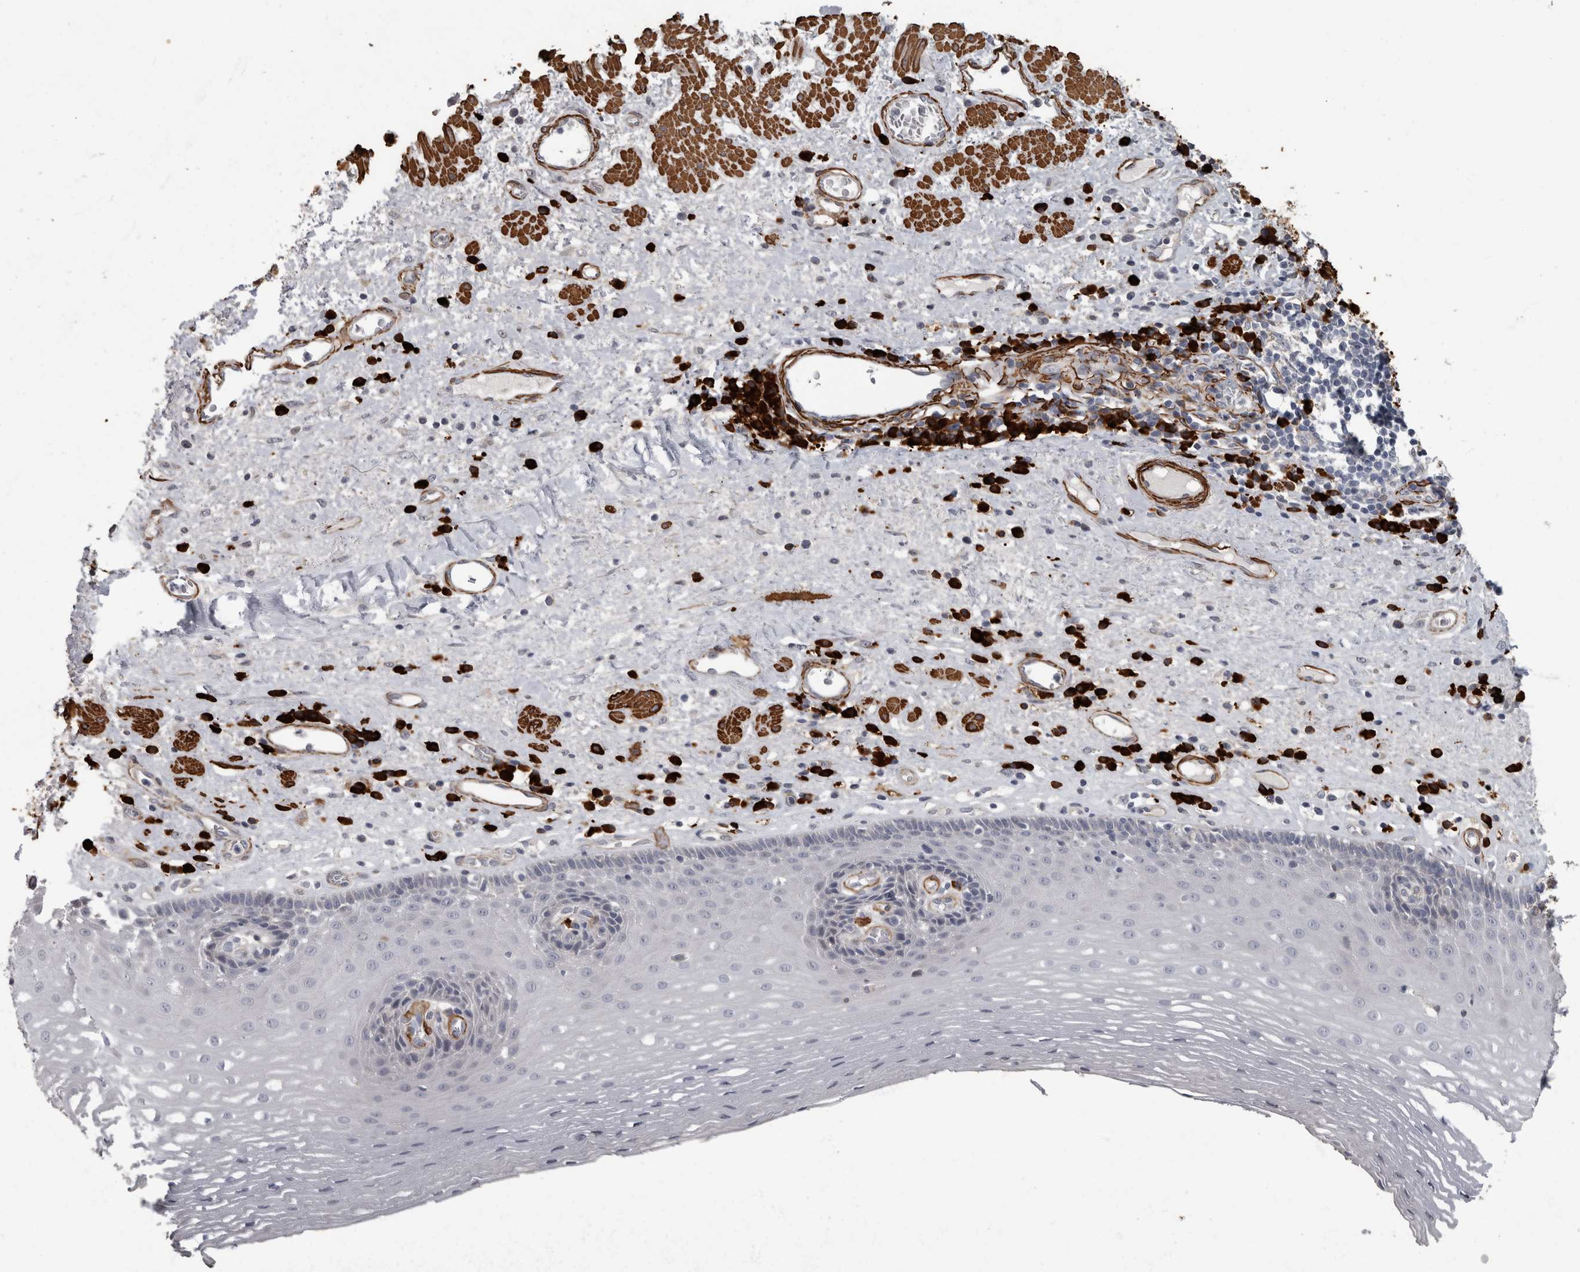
{"staining": {"intensity": "negative", "quantity": "none", "location": "none"}, "tissue": "esophagus", "cell_type": "Squamous epithelial cells", "image_type": "normal", "snomed": [{"axis": "morphology", "description": "Normal tissue, NOS"}, {"axis": "morphology", "description": "Adenocarcinoma, NOS"}, {"axis": "topography", "description": "Esophagus"}], "caption": "High power microscopy image of an immunohistochemistry image of unremarkable esophagus, revealing no significant expression in squamous epithelial cells.", "gene": "MASTL", "patient": {"sex": "male", "age": 62}}